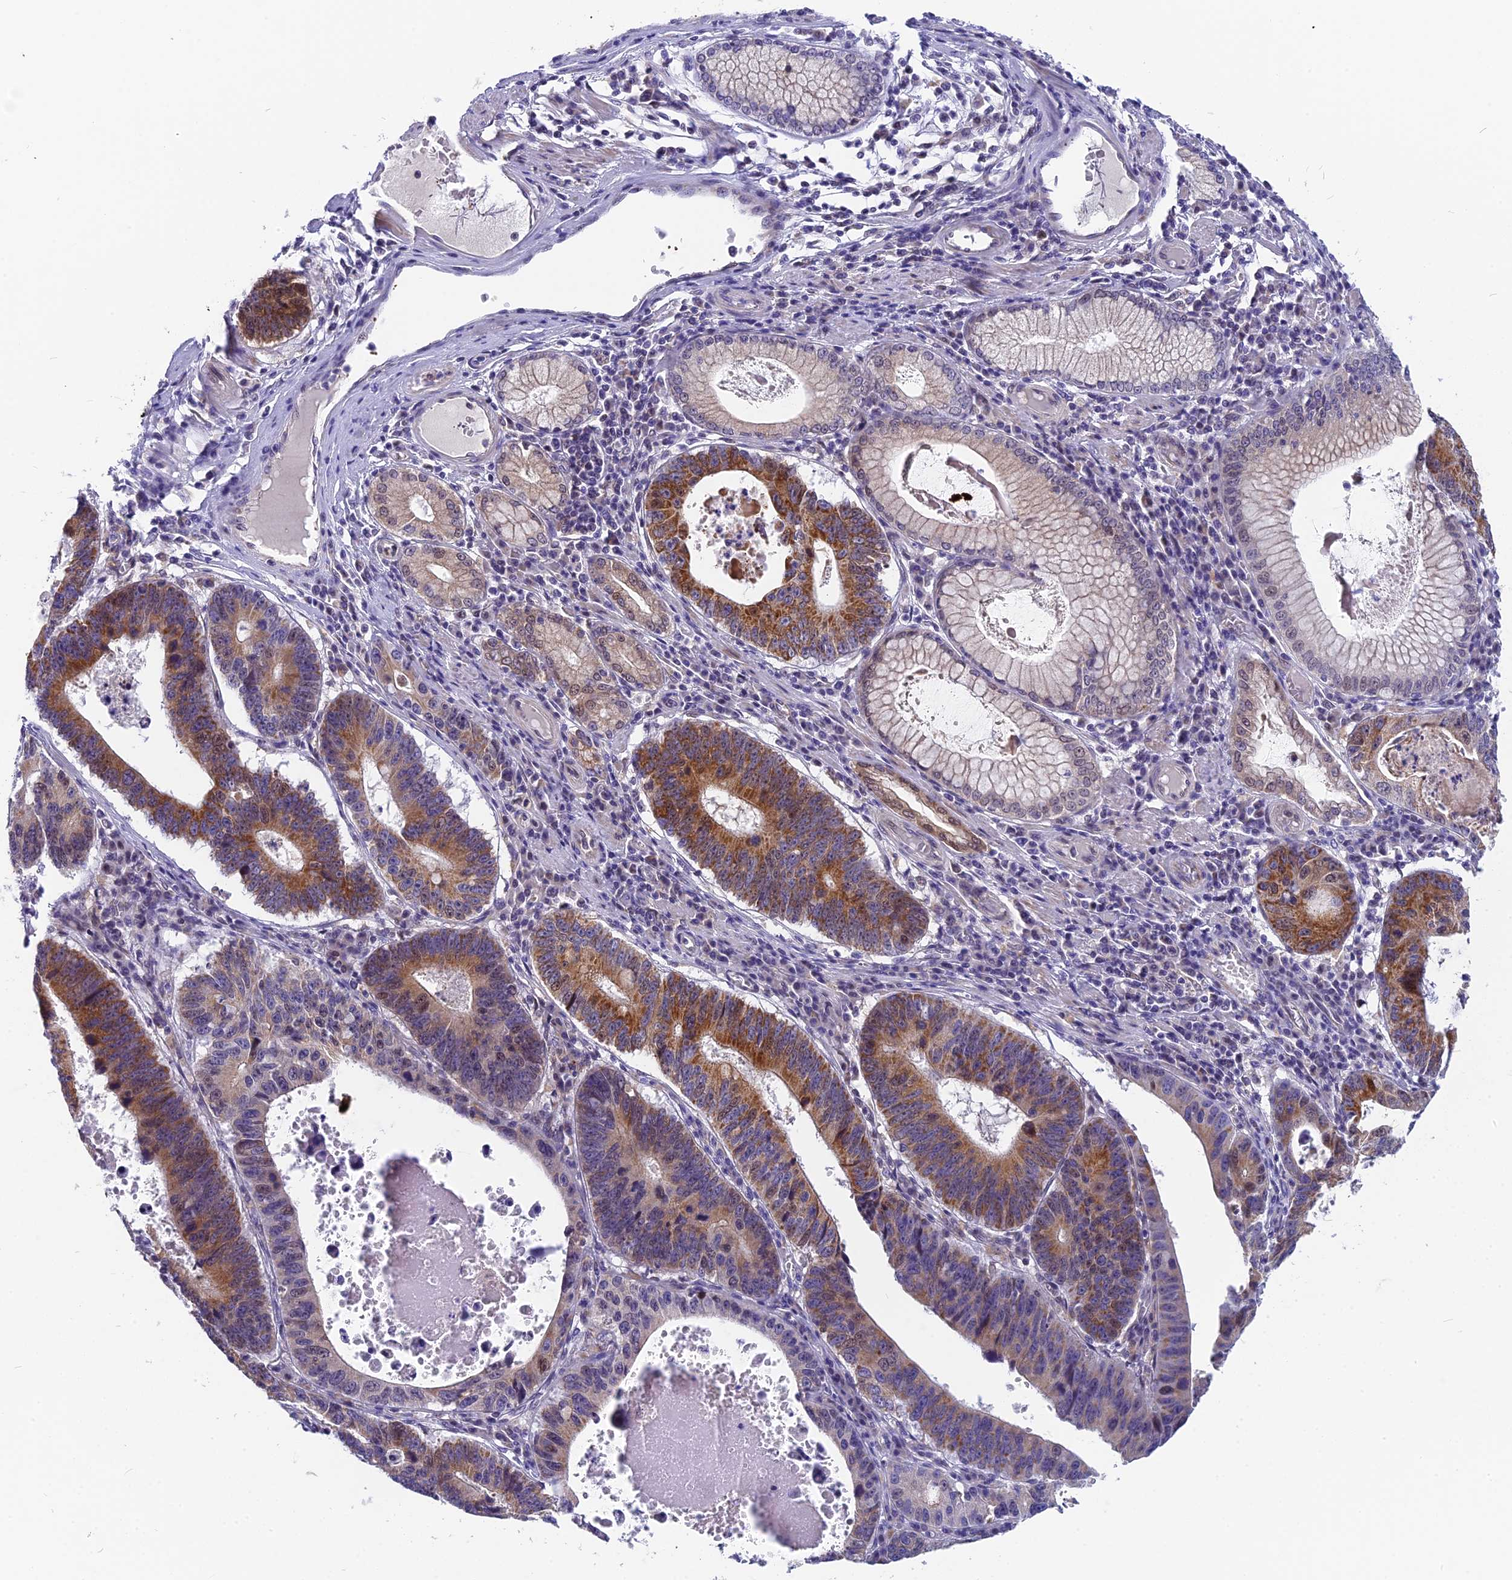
{"staining": {"intensity": "moderate", "quantity": "25%-75%", "location": "cytoplasmic/membranous"}, "tissue": "stomach cancer", "cell_type": "Tumor cells", "image_type": "cancer", "snomed": [{"axis": "morphology", "description": "Adenocarcinoma, NOS"}, {"axis": "topography", "description": "Stomach"}], "caption": "The photomicrograph shows a brown stain indicating the presence of a protein in the cytoplasmic/membranous of tumor cells in stomach cancer.", "gene": "CMC1", "patient": {"sex": "male", "age": 59}}